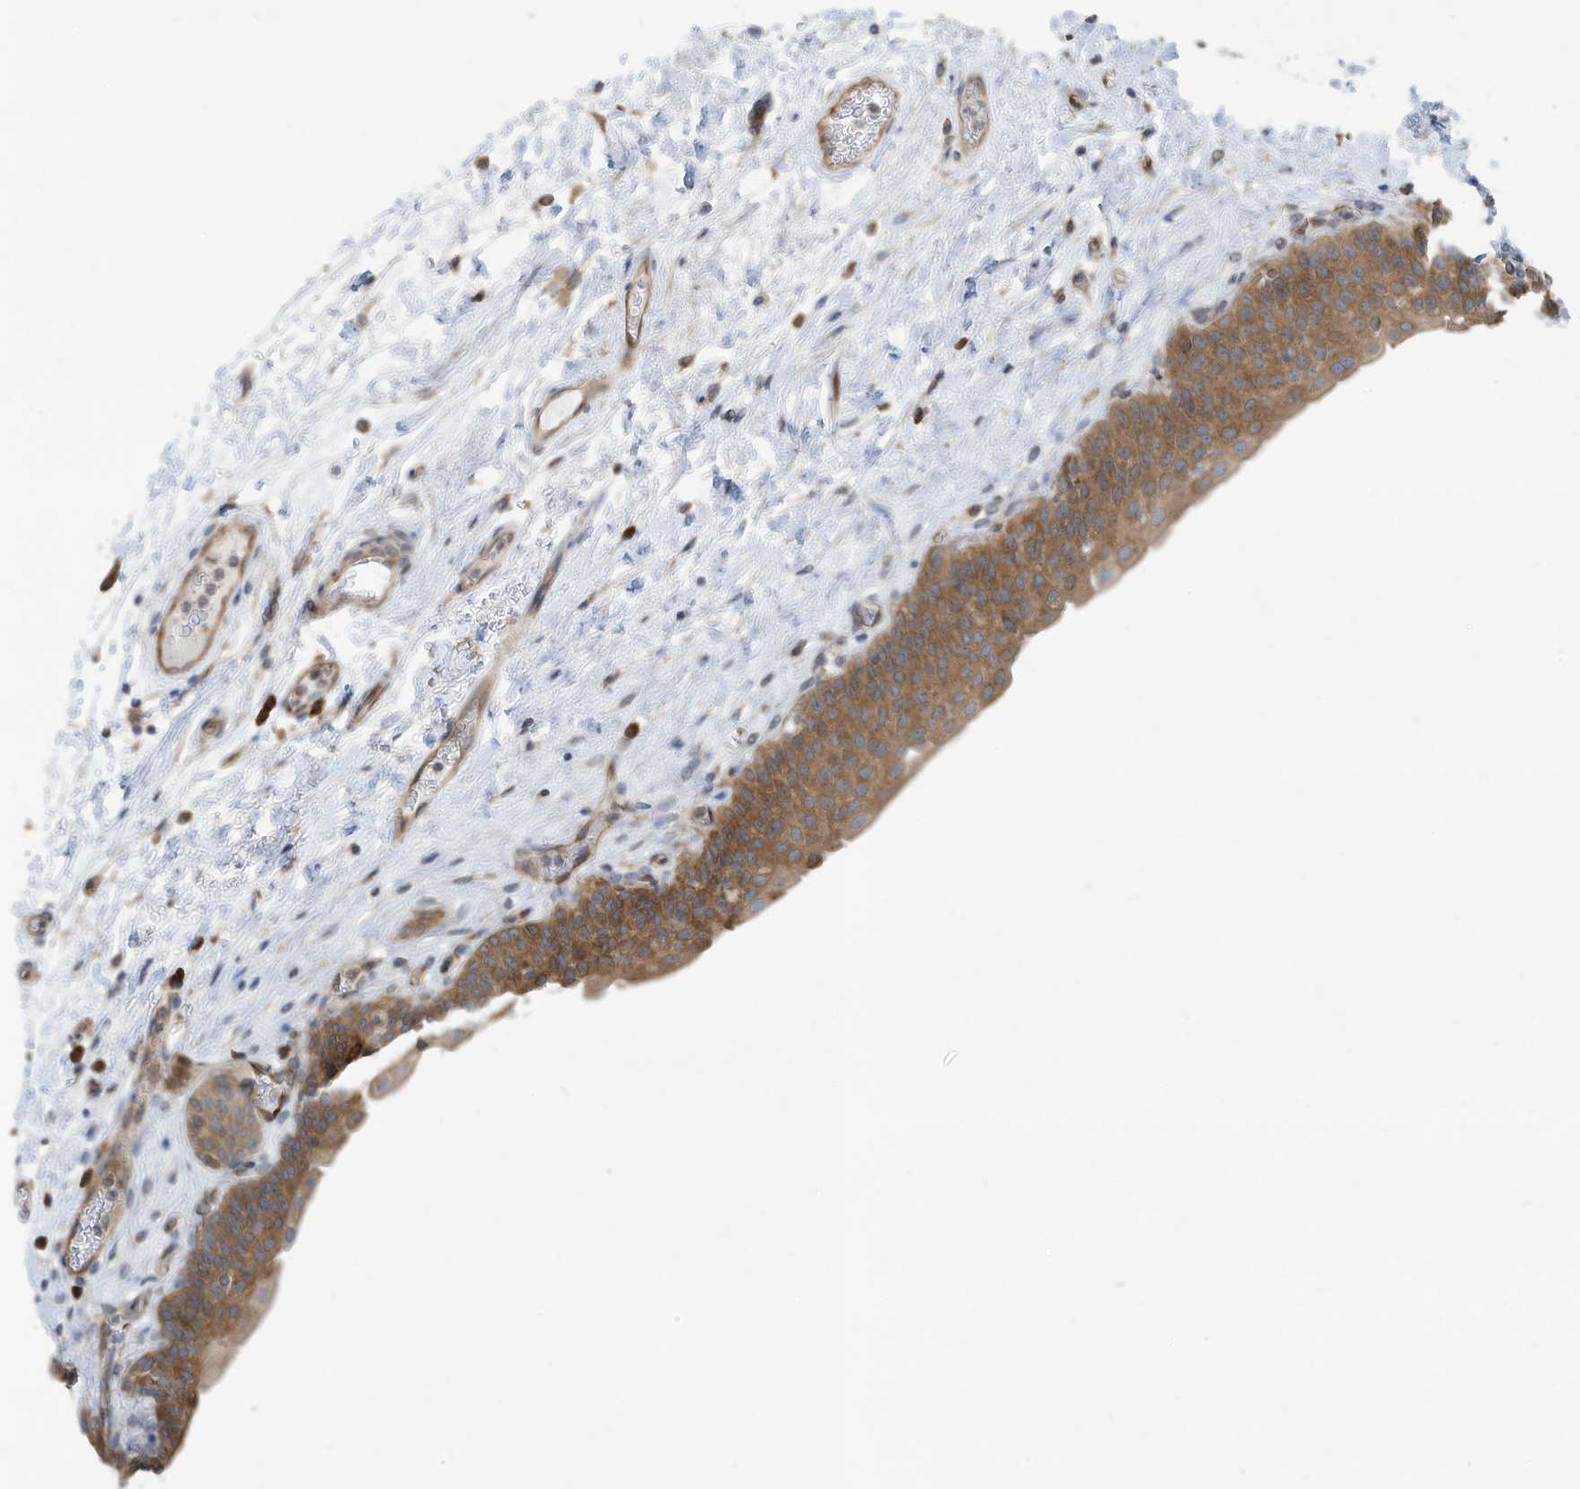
{"staining": {"intensity": "moderate", "quantity": ">75%", "location": "cytoplasmic/membranous"}, "tissue": "urinary bladder", "cell_type": "Urothelial cells", "image_type": "normal", "snomed": [{"axis": "morphology", "description": "Normal tissue, NOS"}, {"axis": "topography", "description": "Urinary bladder"}], "caption": "Immunohistochemistry (IHC) micrograph of normal urinary bladder: human urinary bladder stained using IHC shows medium levels of moderate protein expression localized specifically in the cytoplasmic/membranous of urothelial cells, appearing as a cytoplasmic/membranous brown color.", "gene": "USE1", "patient": {"sex": "male", "age": 83}}